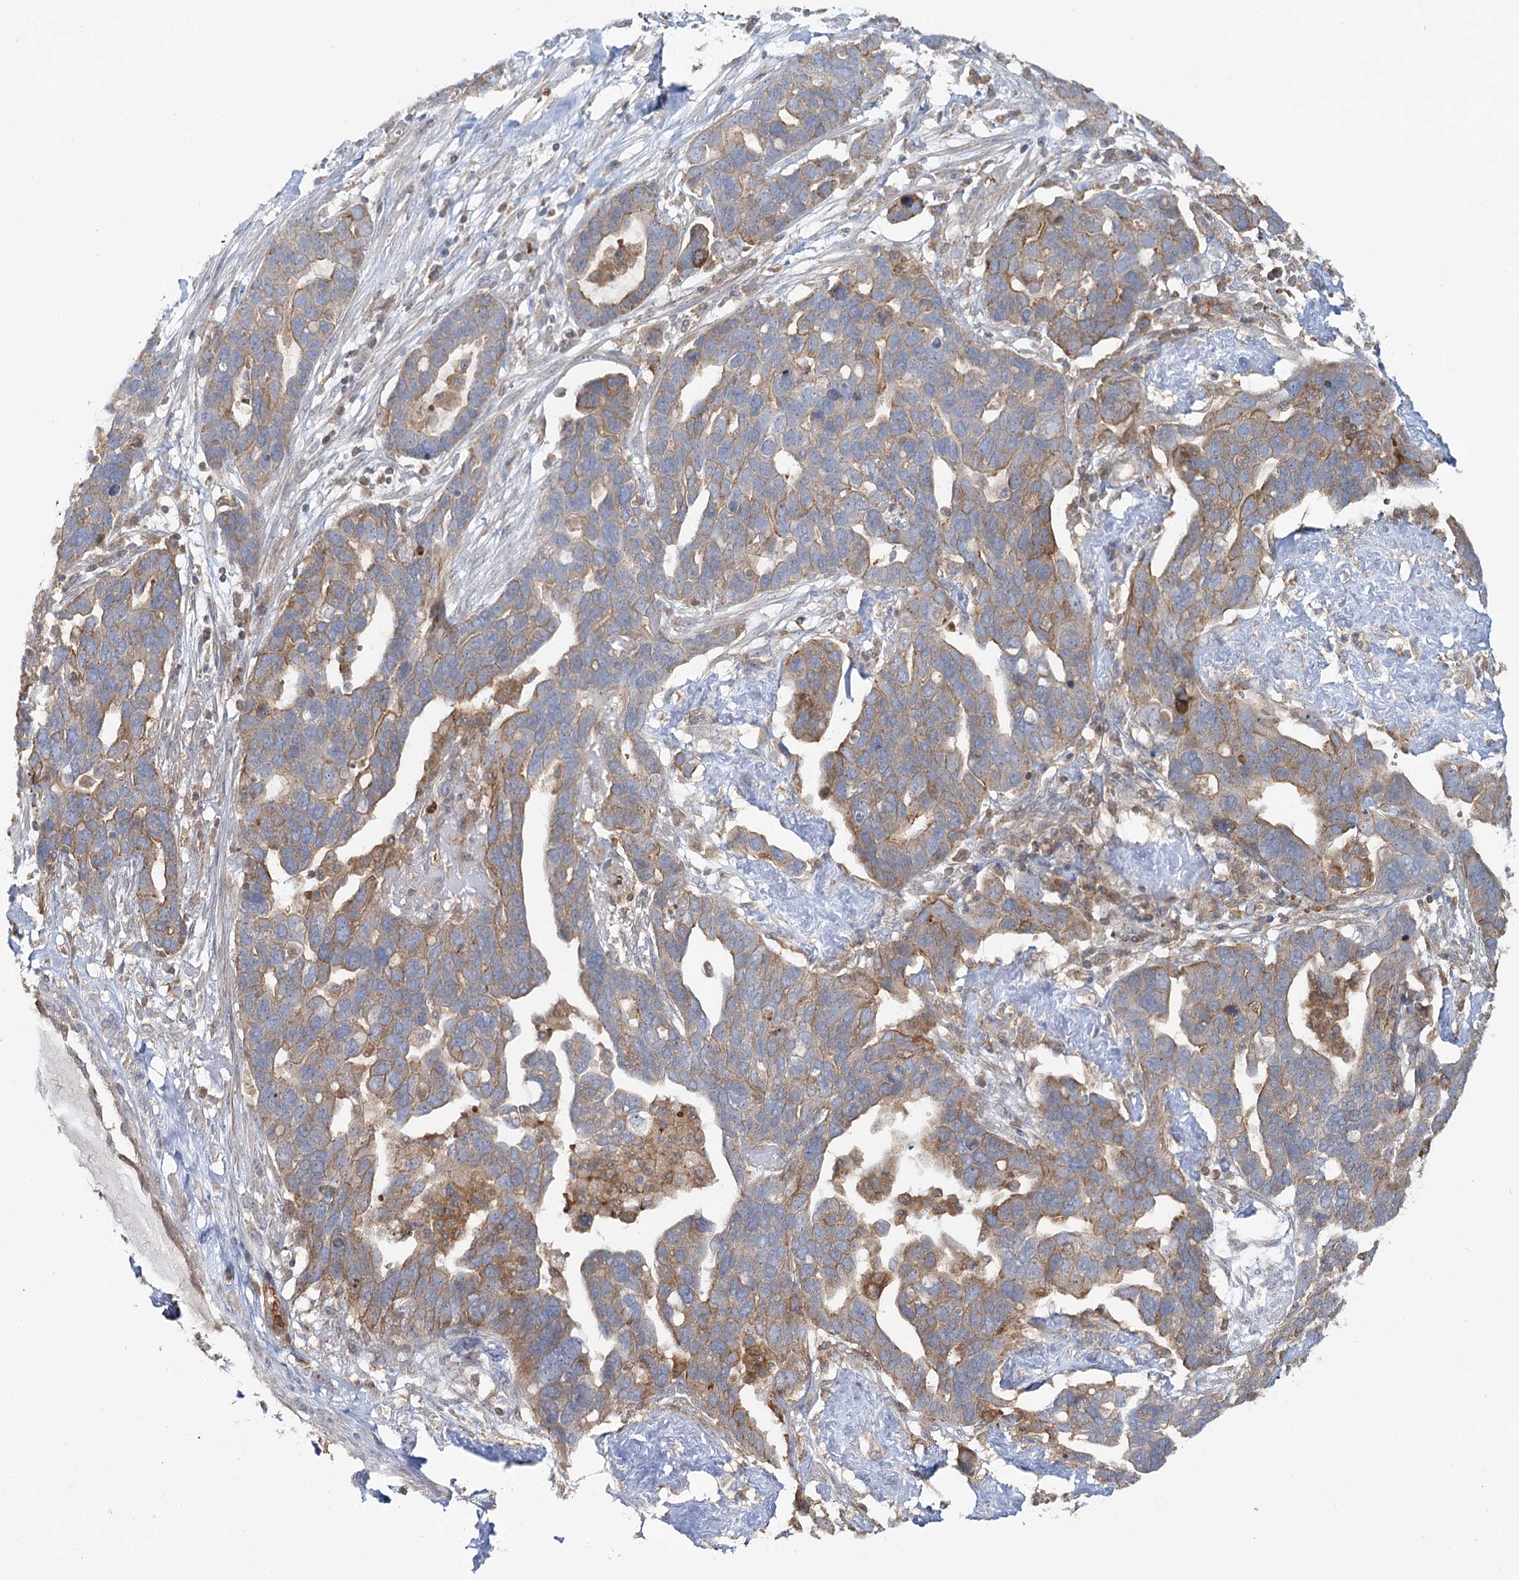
{"staining": {"intensity": "moderate", "quantity": ">75%", "location": "cytoplasmic/membranous"}, "tissue": "ovarian cancer", "cell_type": "Tumor cells", "image_type": "cancer", "snomed": [{"axis": "morphology", "description": "Cystadenocarcinoma, serous, NOS"}, {"axis": "topography", "description": "Ovary"}], "caption": "Immunohistochemistry histopathology image of ovarian cancer (serous cystadenocarcinoma) stained for a protein (brown), which demonstrates medium levels of moderate cytoplasmic/membranous positivity in approximately >75% of tumor cells.", "gene": "PCBD2", "patient": {"sex": "female", "age": 54}}